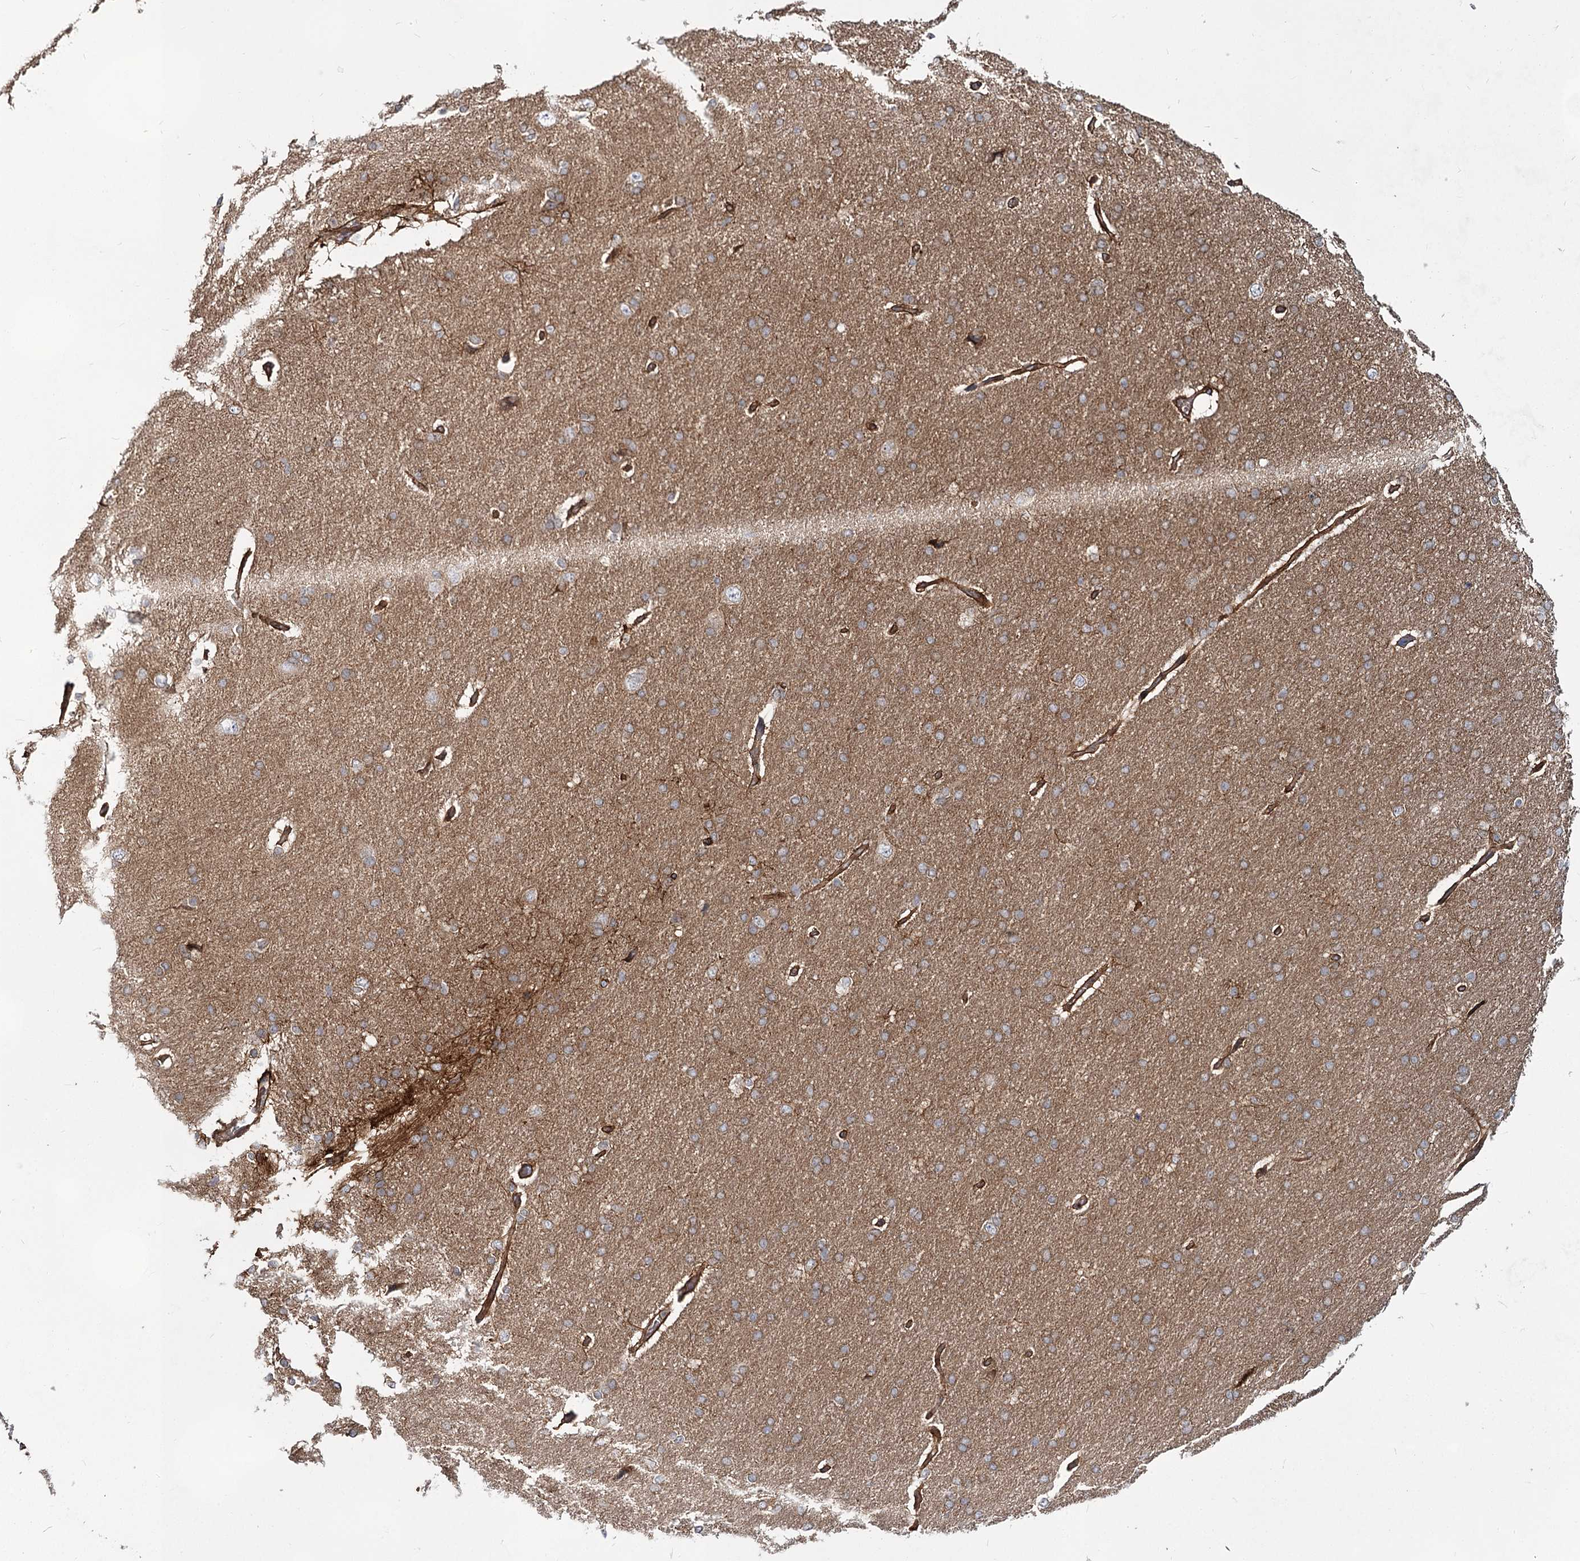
{"staining": {"intensity": "strong", "quantity": ">75%", "location": "cytoplasmic/membranous"}, "tissue": "cerebral cortex", "cell_type": "Endothelial cells", "image_type": "normal", "snomed": [{"axis": "morphology", "description": "Normal tissue, NOS"}, {"axis": "topography", "description": "Cerebral cortex"}], "caption": "Immunohistochemistry (DAB) staining of unremarkable cerebral cortex exhibits strong cytoplasmic/membranous protein staining in about >75% of endothelial cells.", "gene": "IQSEC1", "patient": {"sex": "male", "age": 62}}